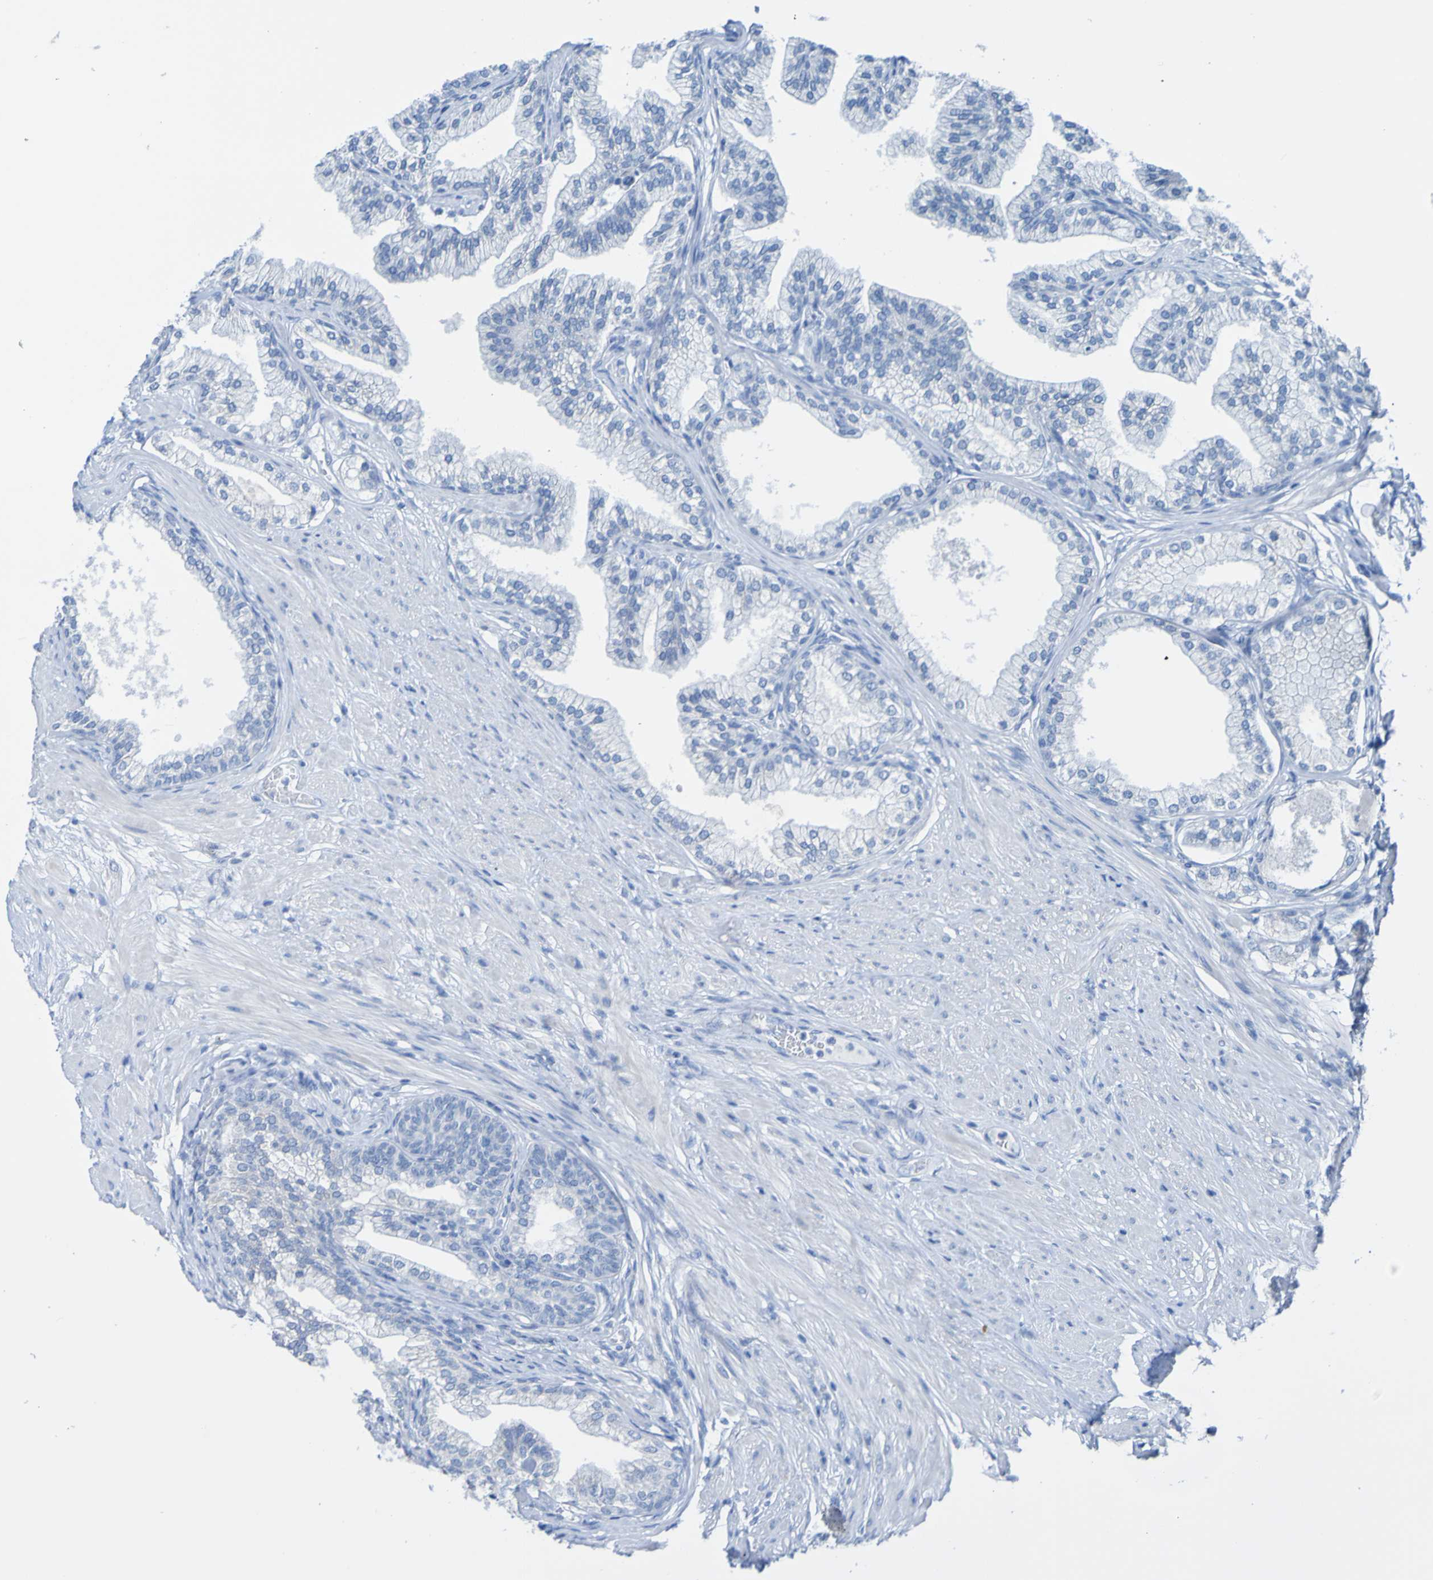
{"staining": {"intensity": "negative", "quantity": "none", "location": "none"}, "tissue": "prostate", "cell_type": "Glandular cells", "image_type": "normal", "snomed": [{"axis": "morphology", "description": "Normal tissue, NOS"}, {"axis": "morphology", "description": "Urothelial carcinoma, Low grade"}, {"axis": "topography", "description": "Urinary bladder"}, {"axis": "topography", "description": "Prostate"}], "caption": "Immunohistochemistry (IHC) of benign prostate displays no expression in glandular cells.", "gene": "ACMSD", "patient": {"sex": "male", "age": 60}}